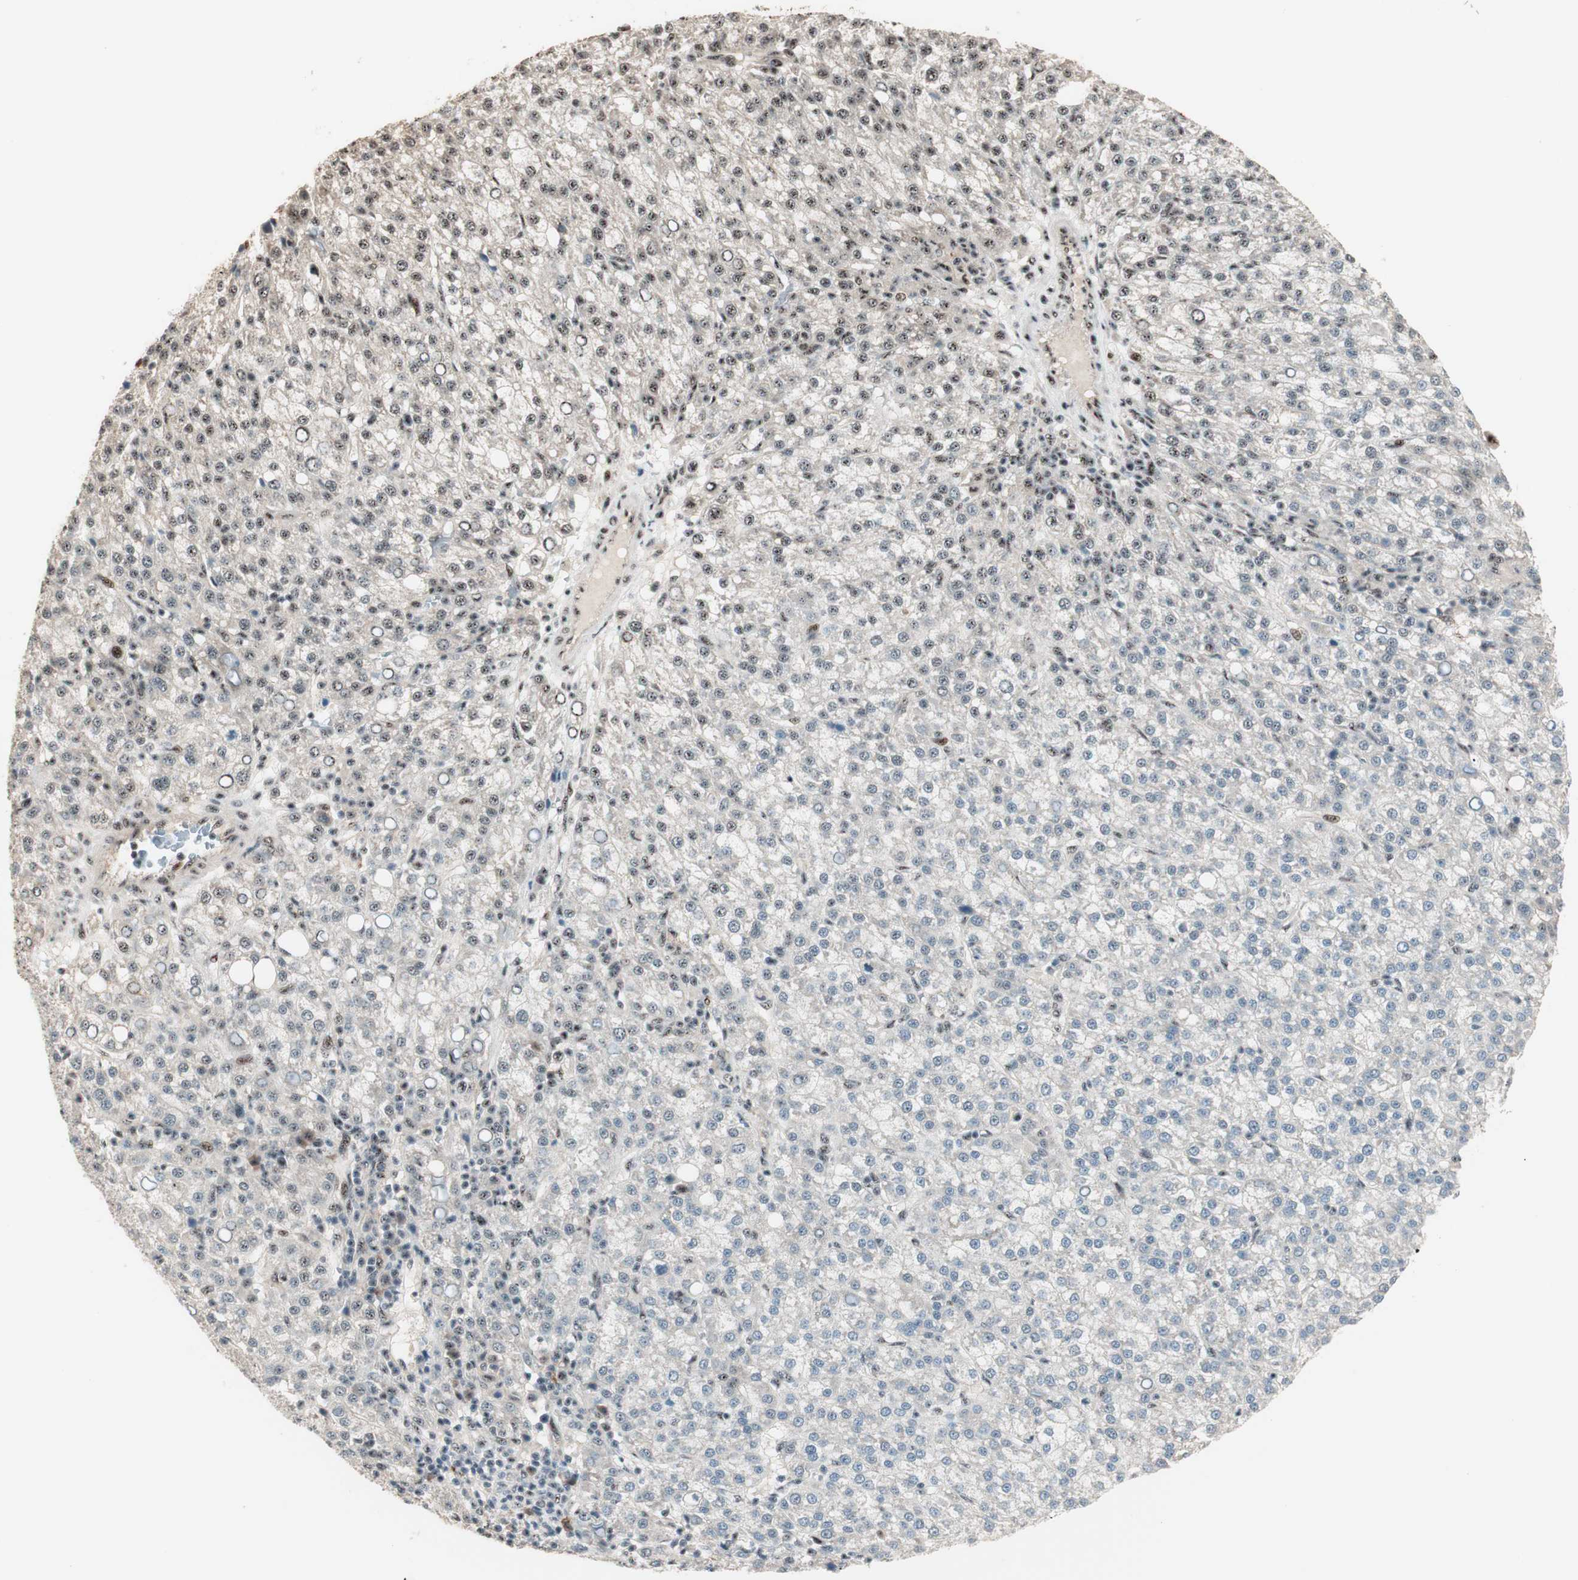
{"staining": {"intensity": "weak", "quantity": "<25%", "location": "nuclear"}, "tissue": "liver cancer", "cell_type": "Tumor cells", "image_type": "cancer", "snomed": [{"axis": "morphology", "description": "Carcinoma, Hepatocellular, NOS"}, {"axis": "topography", "description": "Liver"}], "caption": "Human liver cancer stained for a protein using immunohistochemistry (IHC) exhibits no staining in tumor cells.", "gene": "NR5A2", "patient": {"sex": "female", "age": 58}}